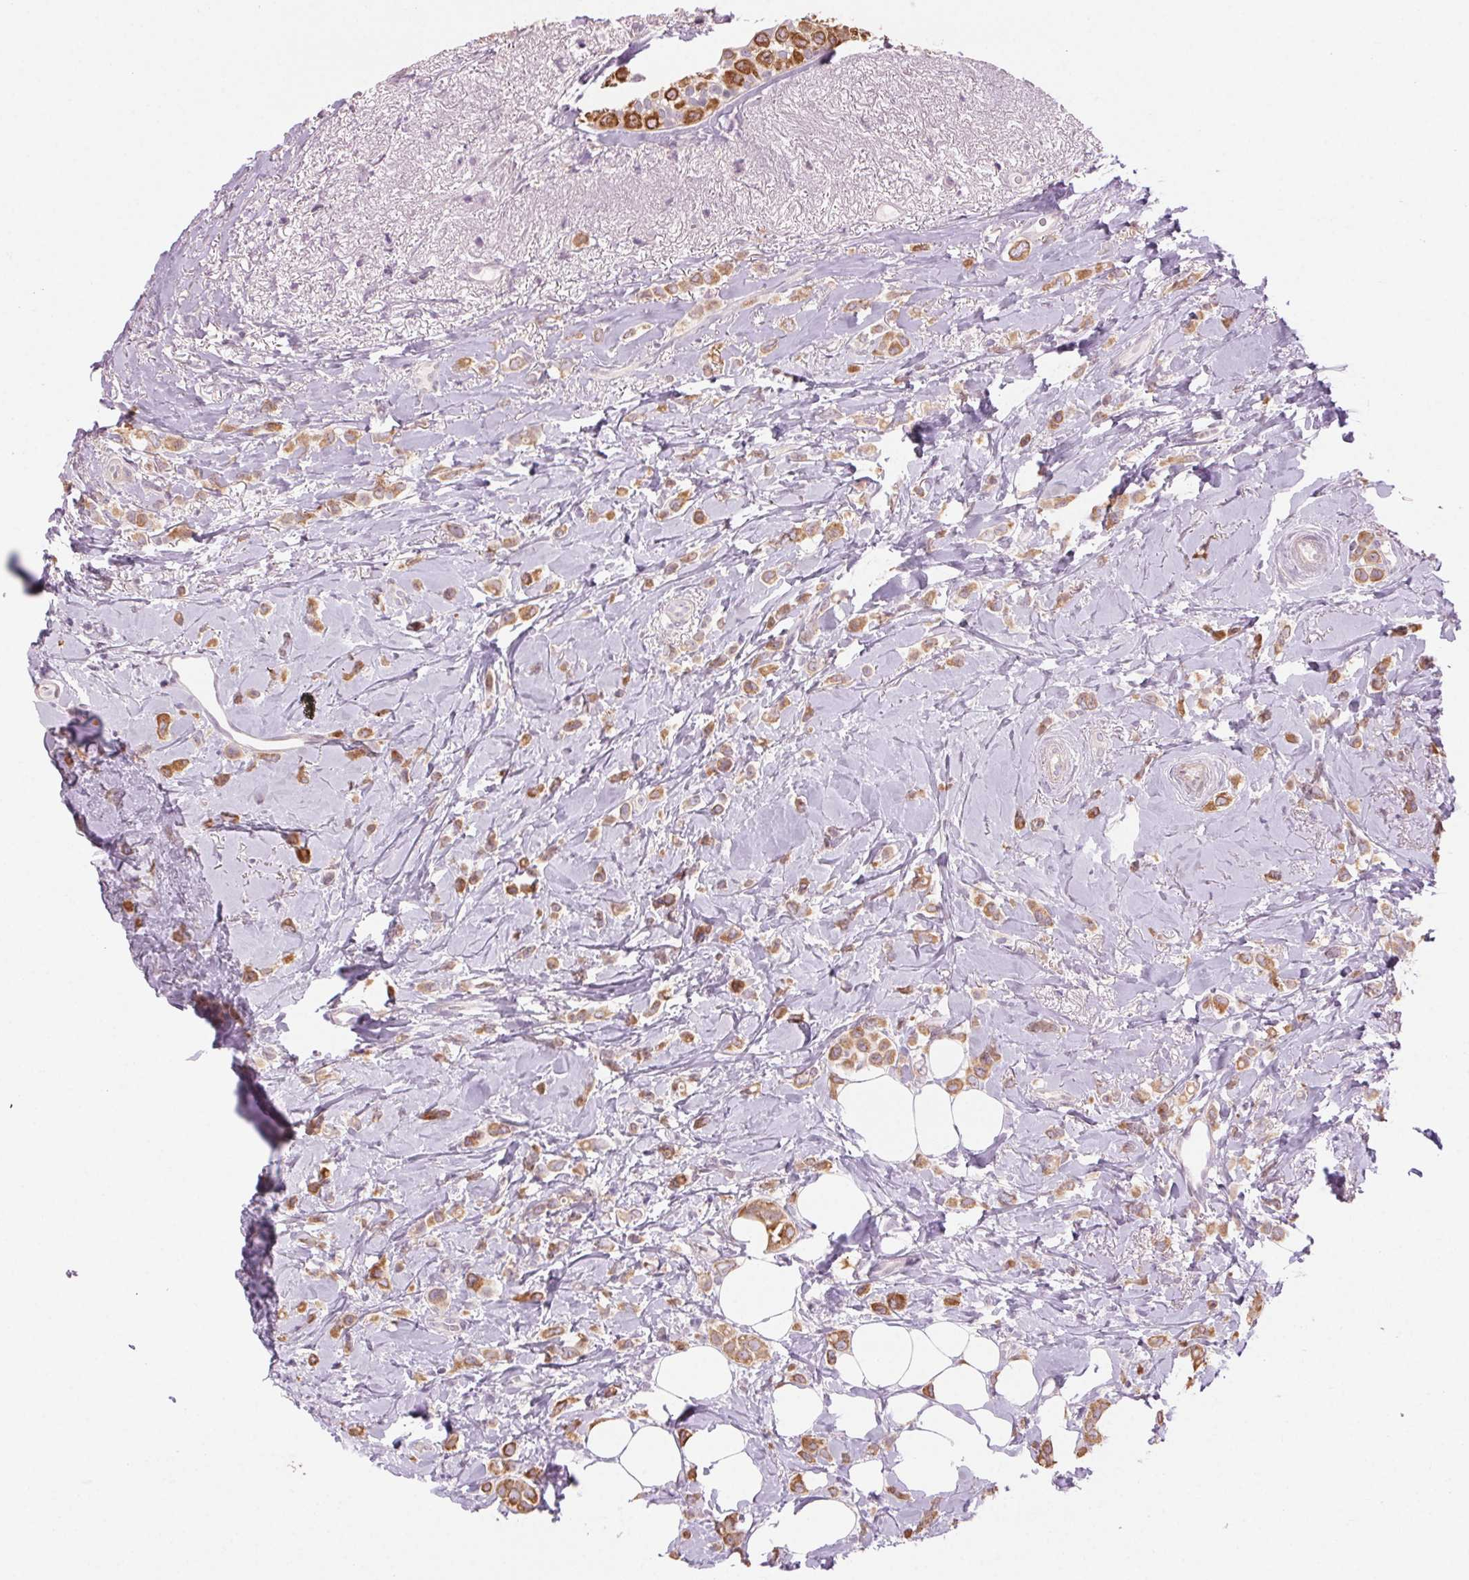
{"staining": {"intensity": "moderate", "quantity": ">75%", "location": "cytoplasmic/membranous"}, "tissue": "breast cancer", "cell_type": "Tumor cells", "image_type": "cancer", "snomed": [{"axis": "morphology", "description": "Lobular carcinoma"}, {"axis": "topography", "description": "Breast"}], "caption": "IHC photomicrograph of breast cancer (lobular carcinoma) stained for a protein (brown), which shows medium levels of moderate cytoplasmic/membranous positivity in approximately >75% of tumor cells.", "gene": "HHLA2", "patient": {"sex": "female", "age": 66}}